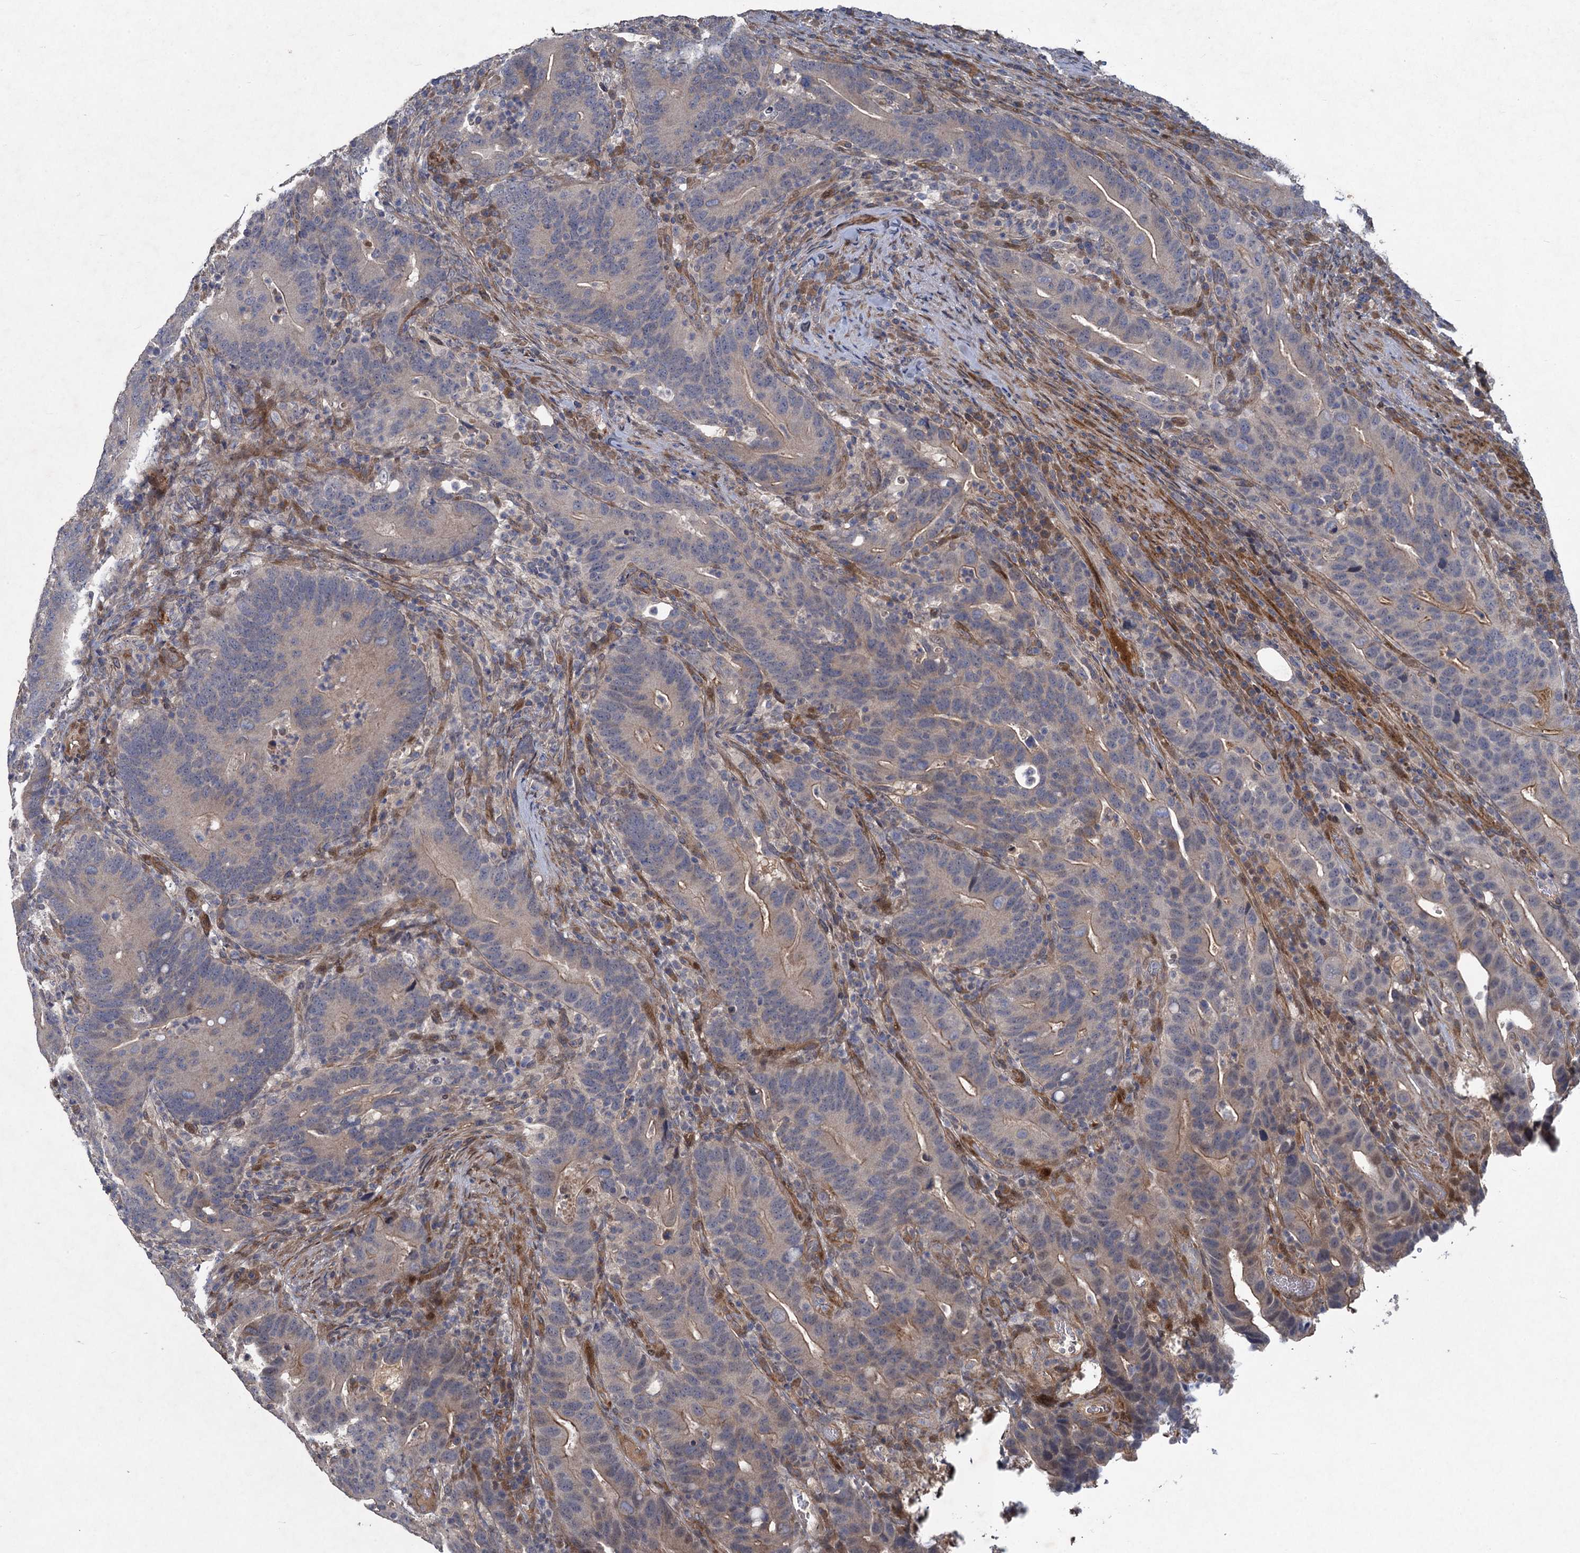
{"staining": {"intensity": "weak", "quantity": "<25%", "location": "cytoplasmic/membranous"}, "tissue": "colorectal cancer", "cell_type": "Tumor cells", "image_type": "cancer", "snomed": [{"axis": "morphology", "description": "Adenocarcinoma, NOS"}, {"axis": "topography", "description": "Colon"}], "caption": "A histopathology image of colorectal cancer stained for a protein reveals no brown staining in tumor cells.", "gene": "NUDT22", "patient": {"sex": "female", "age": 66}}